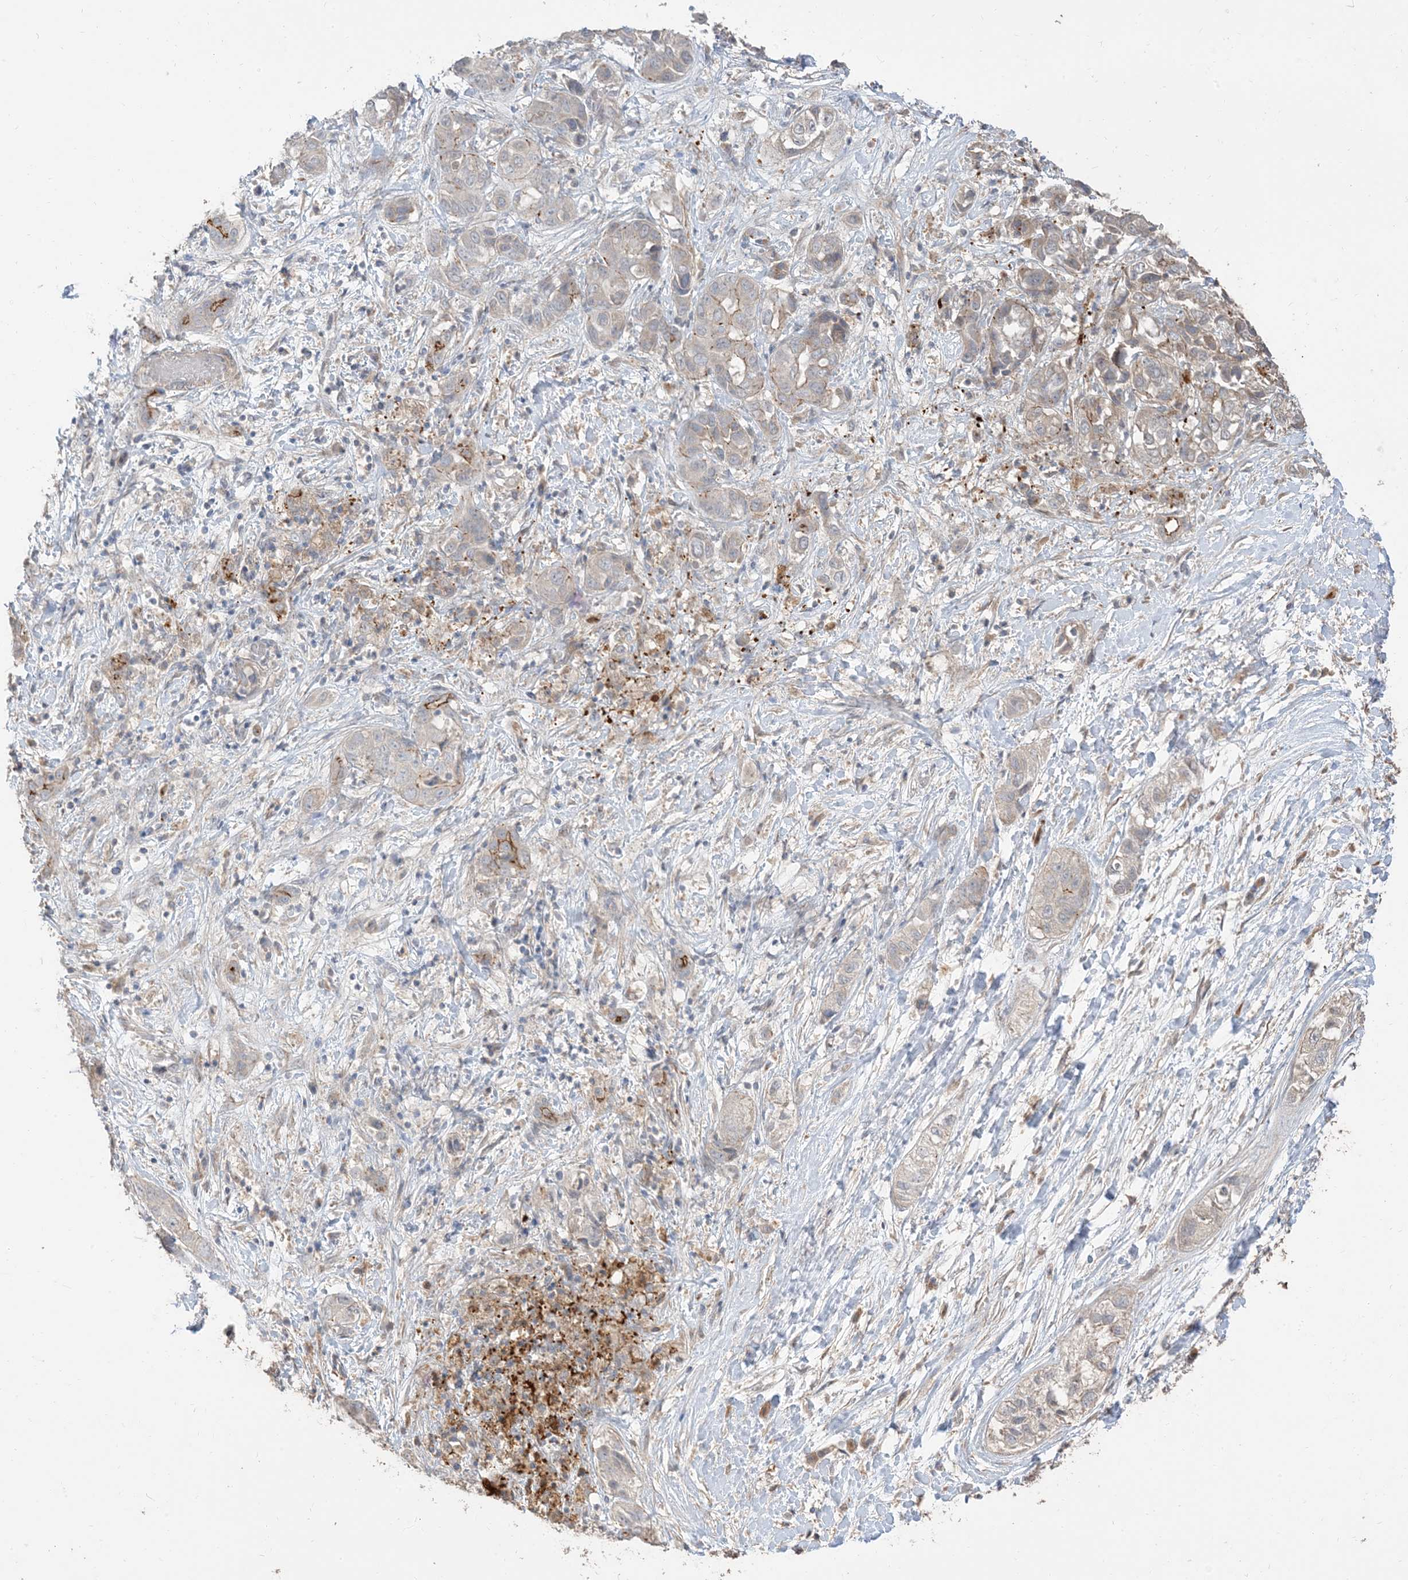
{"staining": {"intensity": "weak", "quantity": "<25%", "location": "cytoplasmic/membranous"}, "tissue": "liver cancer", "cell_type": "Tumor cells", "image_type": "cancer", "snomed": [{"axis": "morphology", "description": "Cholangiocarcinoma"}, {"axis": "topography", "description": "Liver"}], "caption": "The immunohistochemistry (IHC) micrograph has no significant expression in tumor cells of cholangiocarcinoma (liver) tissue.", "gene": "RNF175", "patient": {"sex": "female", "age": 52}}